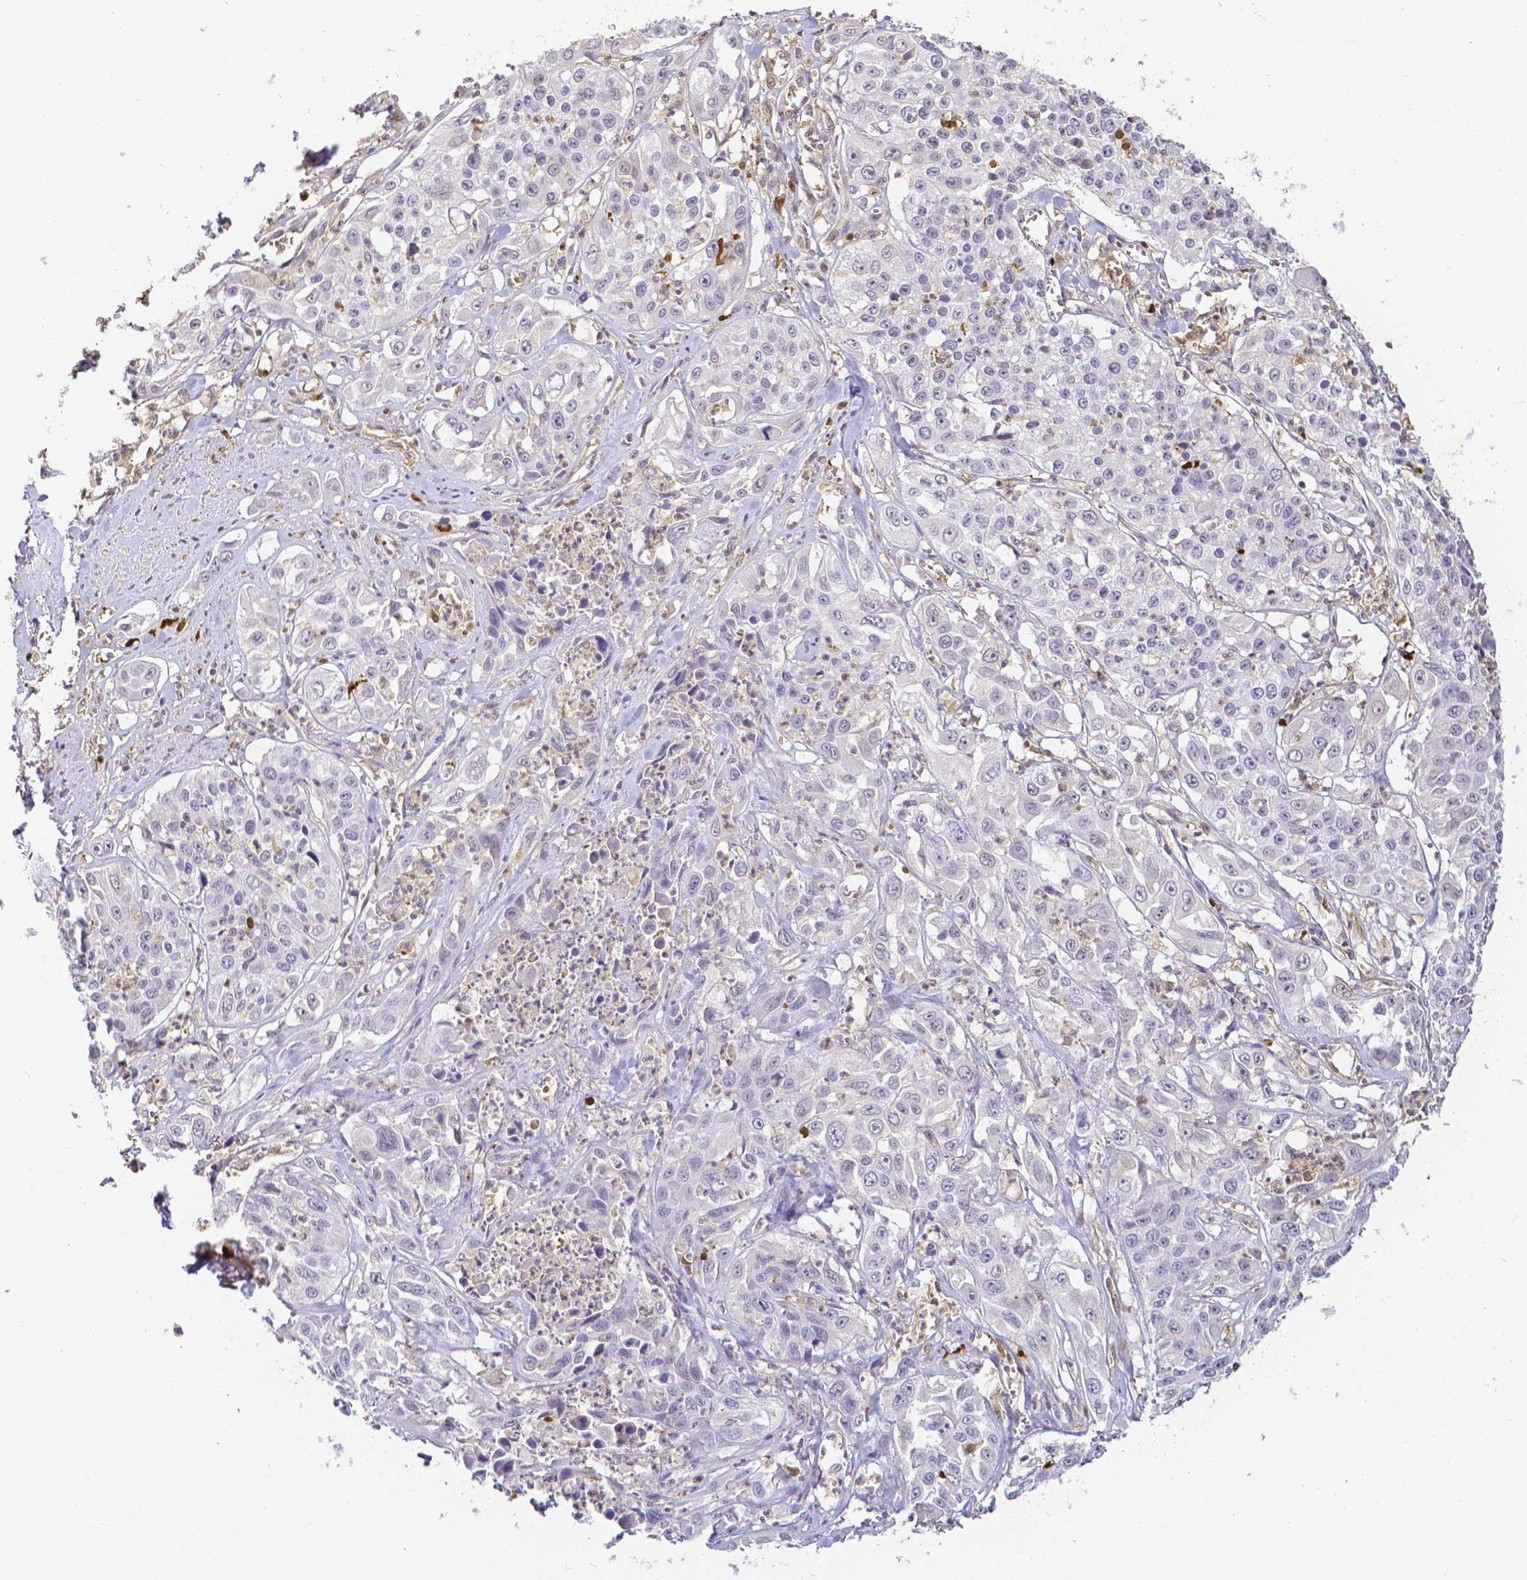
{"staining": {"intensity": "negative", "quantity": "none", "location": "none"}, "tissue": "lung cancer", "cell_type": "Tumor cells", "image_type": "cancer", "snomed": [{"axis": "morphology", "description": "Squamous cell carcinoma, NOS"}, {"axis": "morphology", "description": "Squamous cell carcinoma, metastatic, NOS"}, {"axis": "topography", "description": "Lung"}, {"axis": "topography", "description": "Pleura, NOS"}], "caption": "Immunohistochemistry photomicrograph of neoplastic tissue: human squamous cell carcinoma (lung) stained with DAB (3,3'-diaminobenzidine) demonstrates no significant protein positivity in tumor cells.", "gene": "COTL1", "patient": {"sex": "male", "age": 72}}